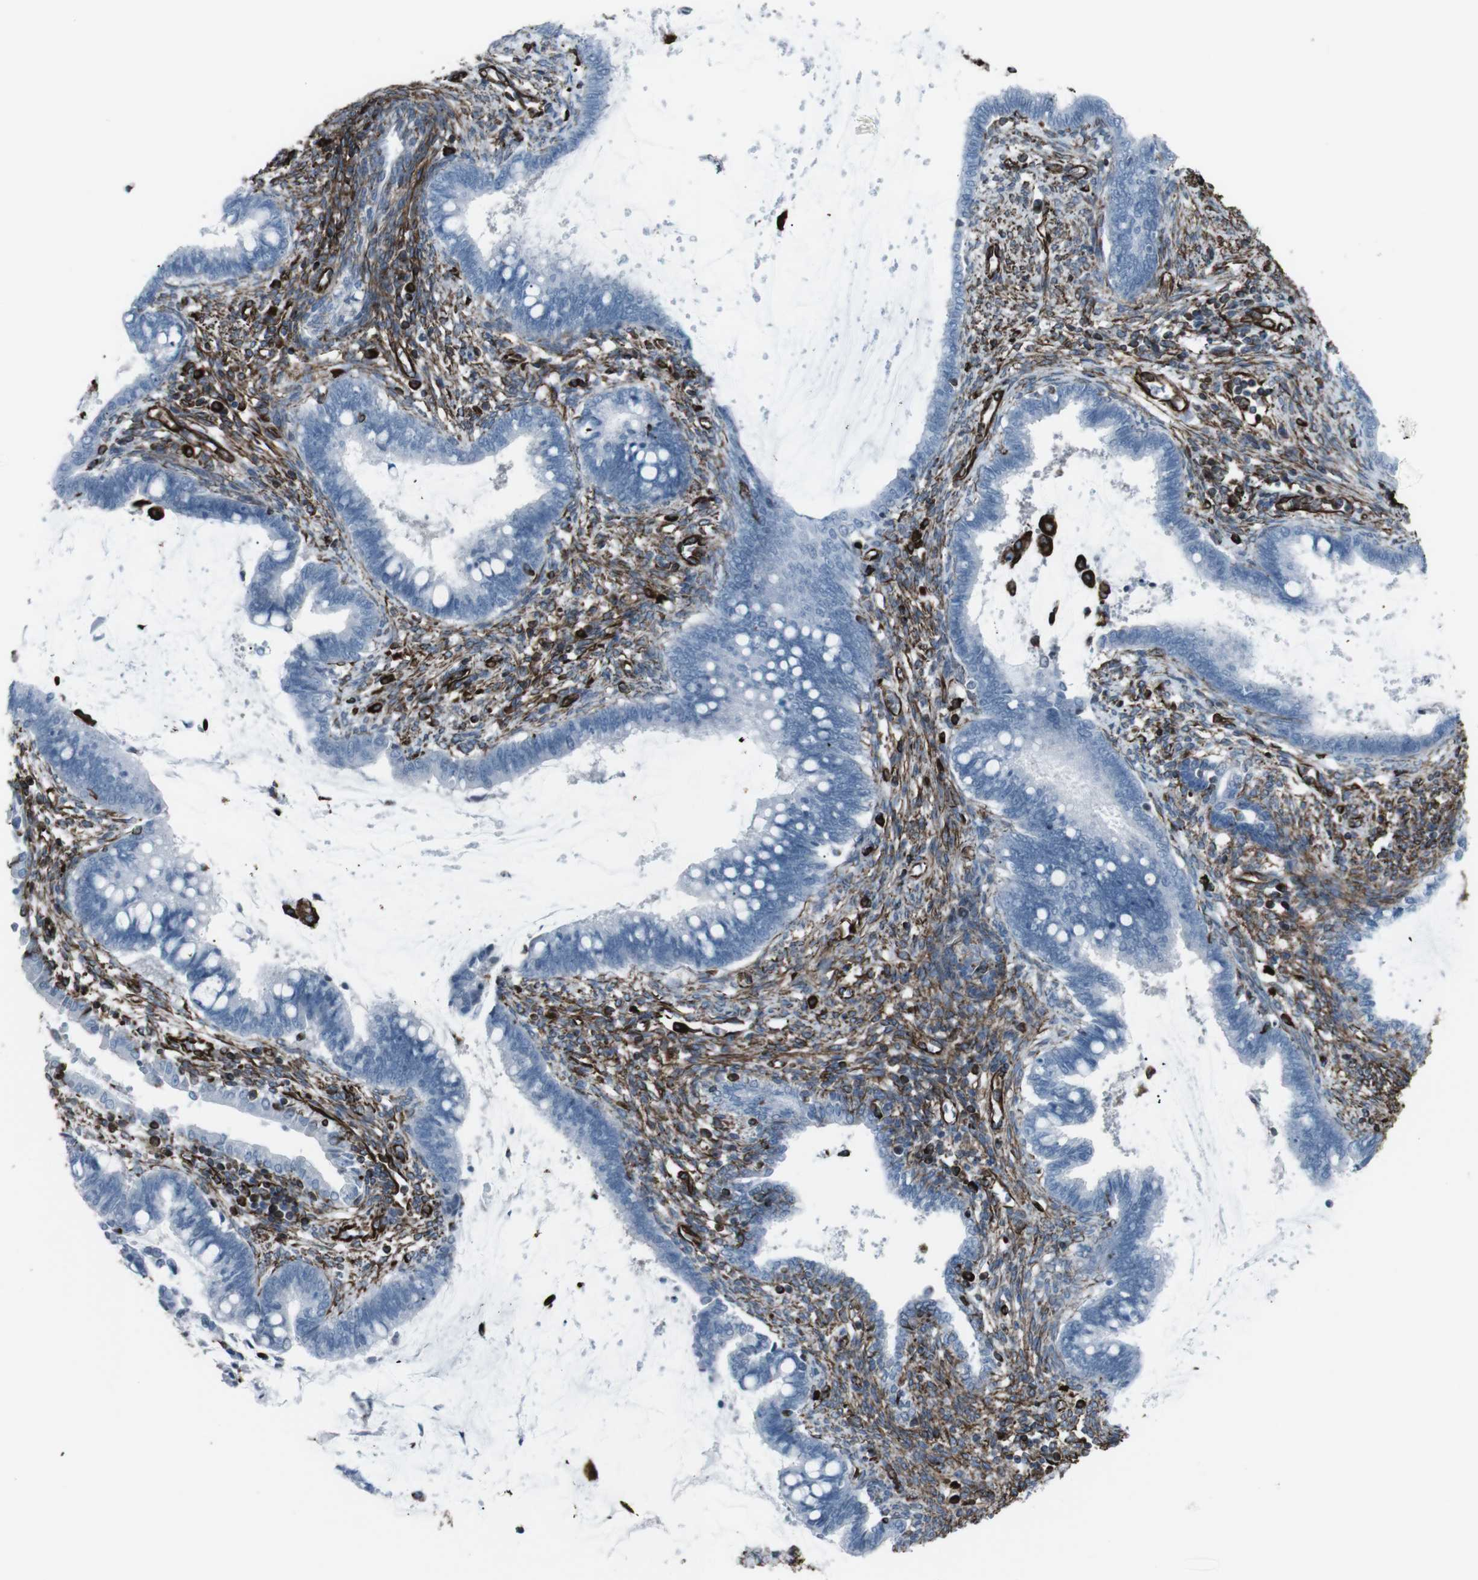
{"staining": {"intensity": "negative", "quantity": "none", "location": "none"}, "tissue": "cervical cancer", "cell_type": "Tumor cells", "image_type": "cancer", "snomed": [{"axis": "morphology", "description": "Adenocarcinoma, NOS"}, {"axis": "topography", "description": "Cervix"}], "caption": "An immunohistochemistry (IHC) photomicrograph of cervical cancer is shown. There is no staining in tumor cells of cervical cancer.", "gene": "ZDHHC6", "patient": {"sex": "female", "age": 44}}